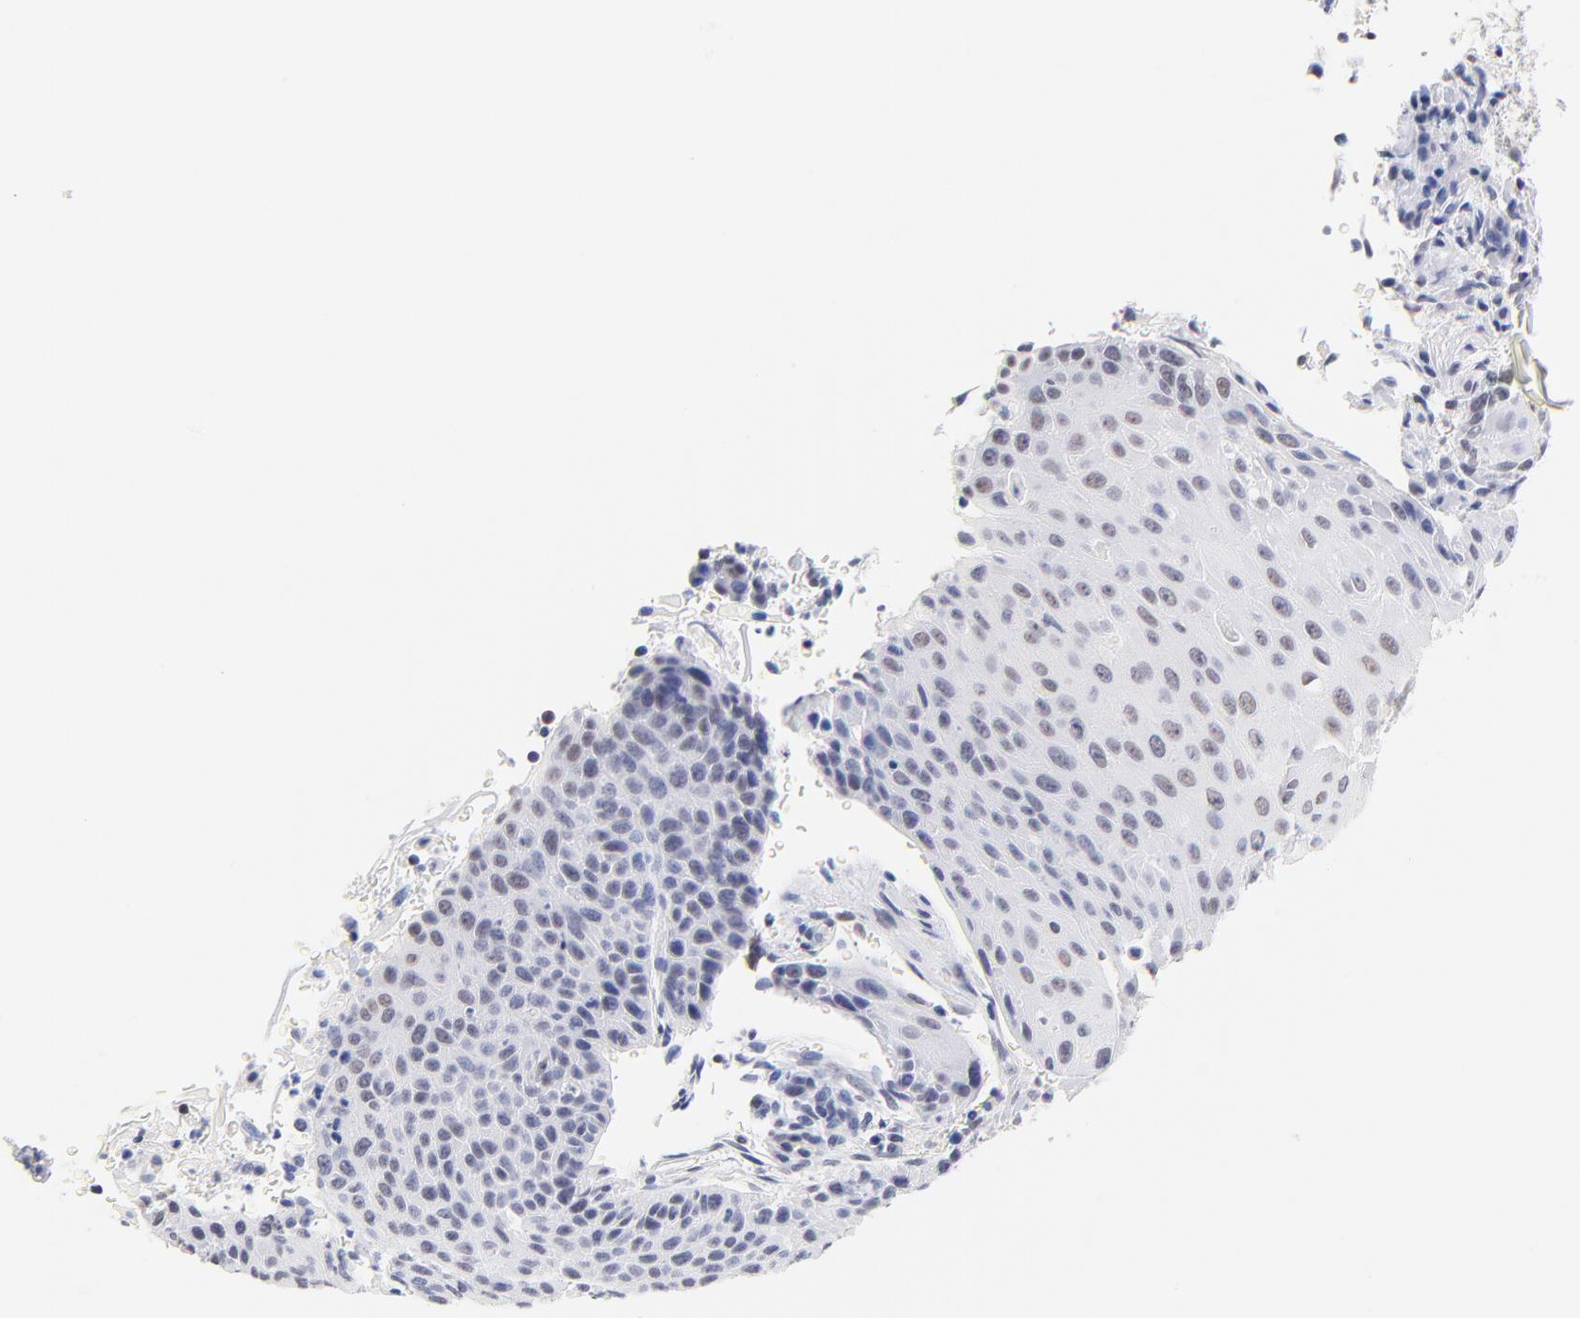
{"staining": {"intensity": "weak", "quantity": "<25%", "location": "nuclear"}, "tissue": "cervical cancer", "cell_type": "Tumor cells", "image_type": "cancer", "snomed": [{"axis": "morphology", "description": "Squamous cell carcinoma, NOS"}, {"axis": "topography", "description": "Cervix"}], "caption": "The IHC image has no significant staining in tumor cells of cervical cancer (squamous cell carcinoma) tissue.", "gene": "ZNF74", "patient": {"sex": "female", "age": 33}}